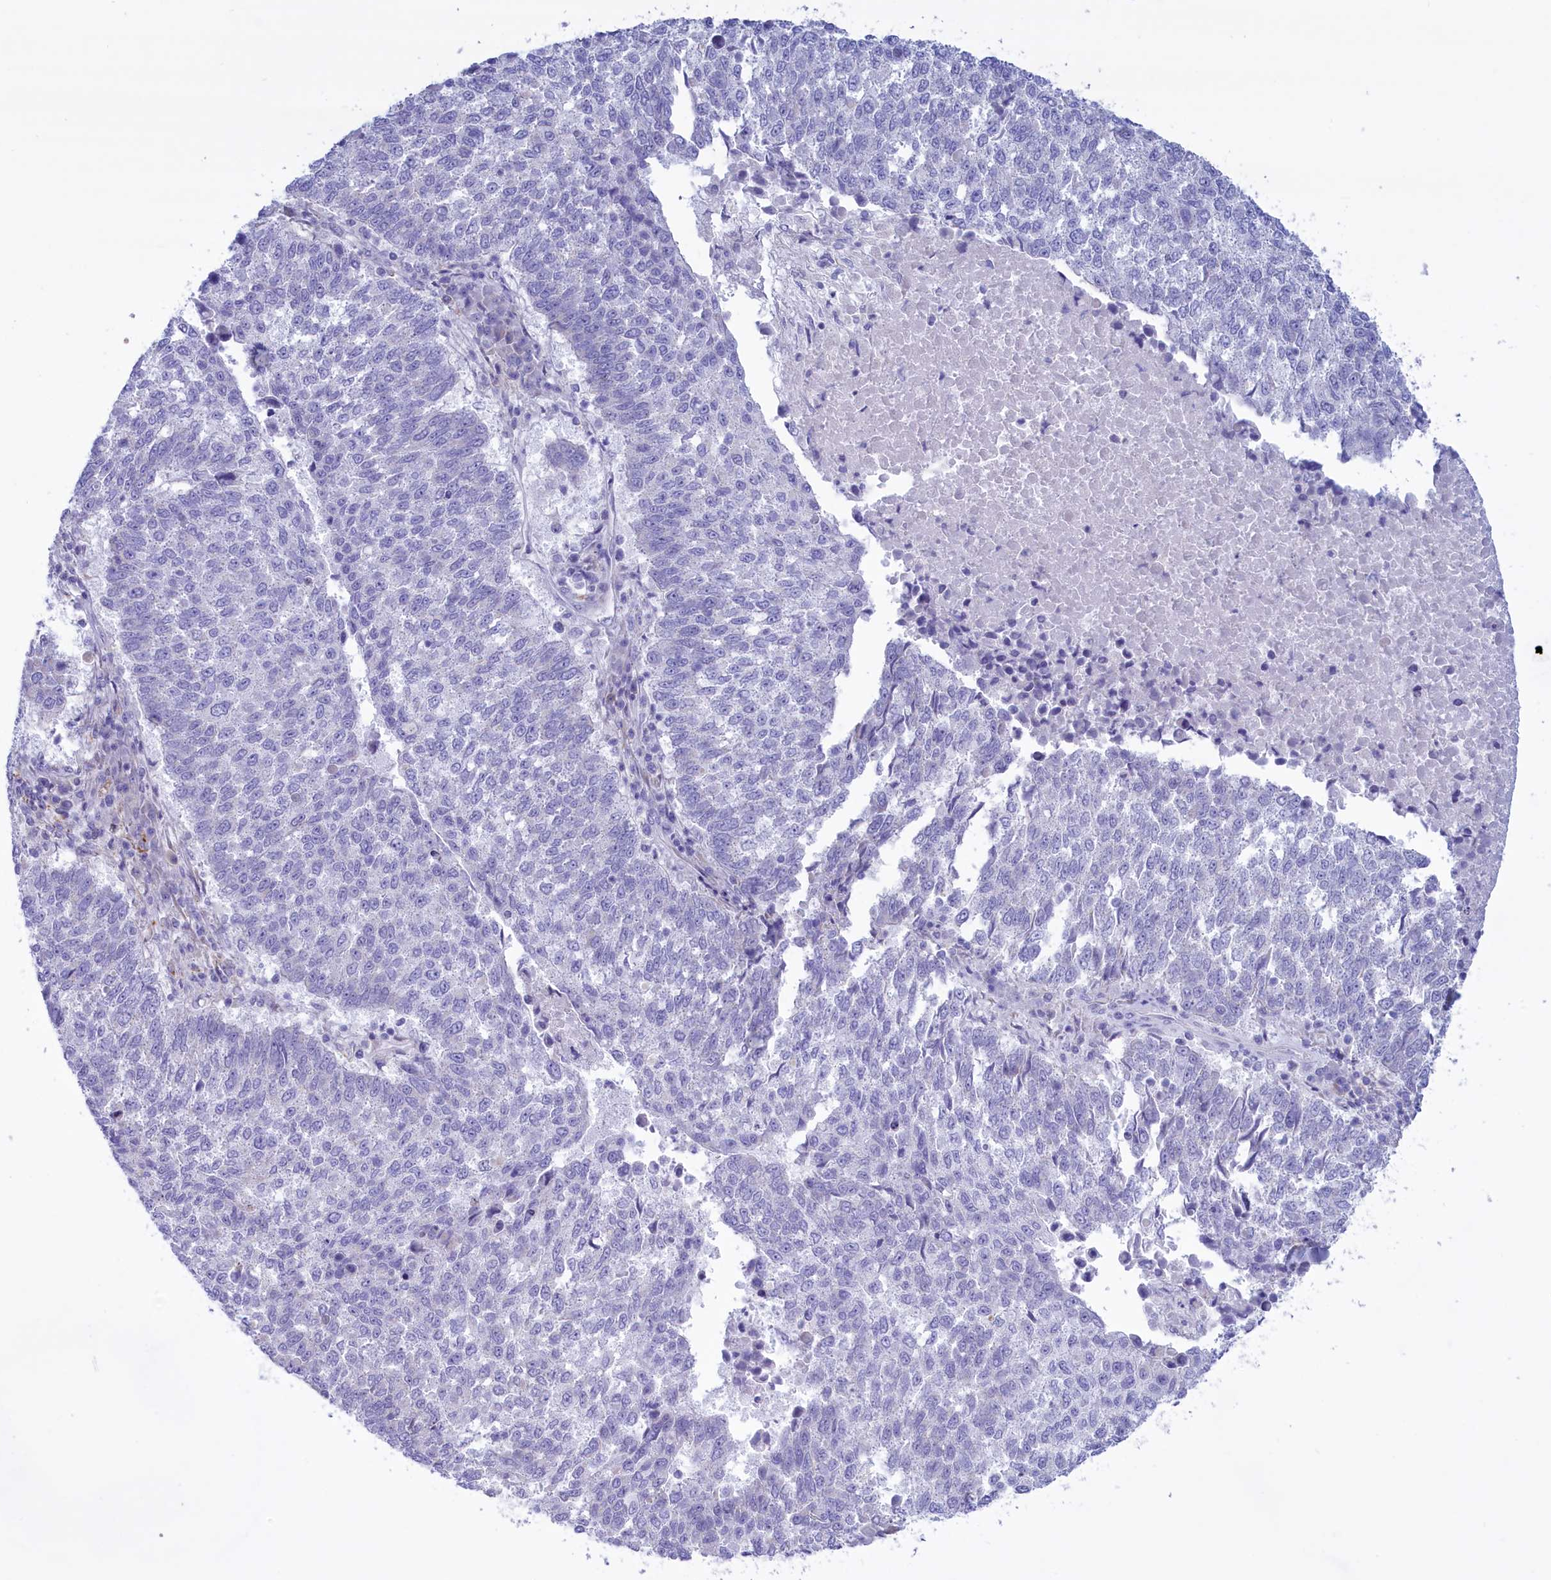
{"staining": {"intensity": "negative", "quantity": "none", "location": "none"}, "tissue": "lung cancer", "cell_type": "Tumor cells", "image_type": "cancer", "snomed": [{"axis": "morphology", "description": "Squamous cell carcinoma, NOS"}, {"axis": "topography", "description": "Lung"}], "caption": "Immunohistochemical staining of human lung cancer (squamous cell carcinoma) exhibits no significant expression in tumor cells.", "gene": "MPV17L2", "patient": {"sex": "male", "age": 73}}